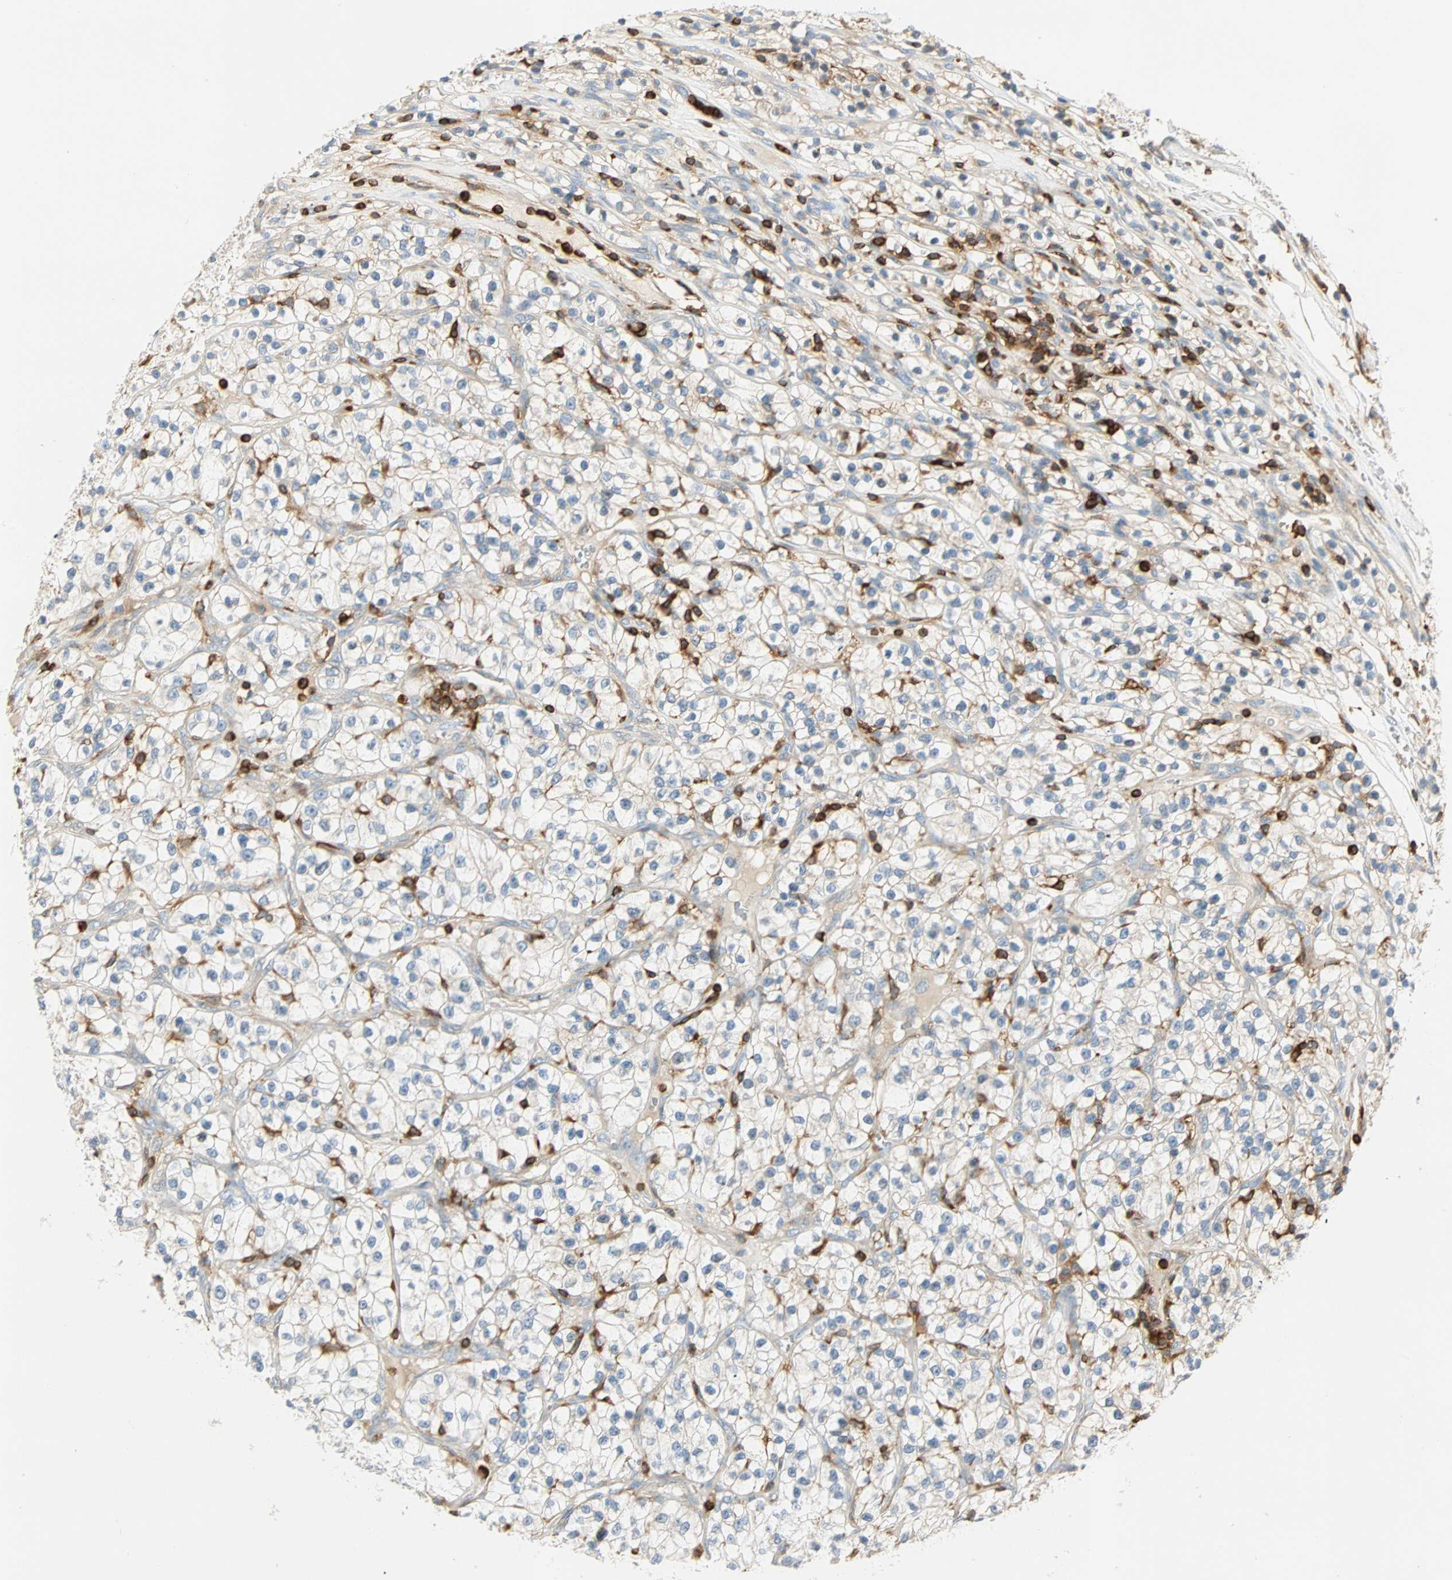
{"staining": {"intensity": "negative", "quantity": "none", "location": "none"}, "tissue": "renal cancer", "cell_type": "Tumor cells", "image_type": "cancer", "snomed": [{"axis": "morphology", "description": "Adenocarcinoma, NOS"}, {"axis": "topography", "description": "Kidney"}], "caption": "An IHC photomicrograph of renal cancer (adenocarcinoma) is shown. There is no staining in tumor cells of renal cancer (adenocarcinoma).", "gene": "FMNL1", "patient": {"sex": "female", "age": 57}}